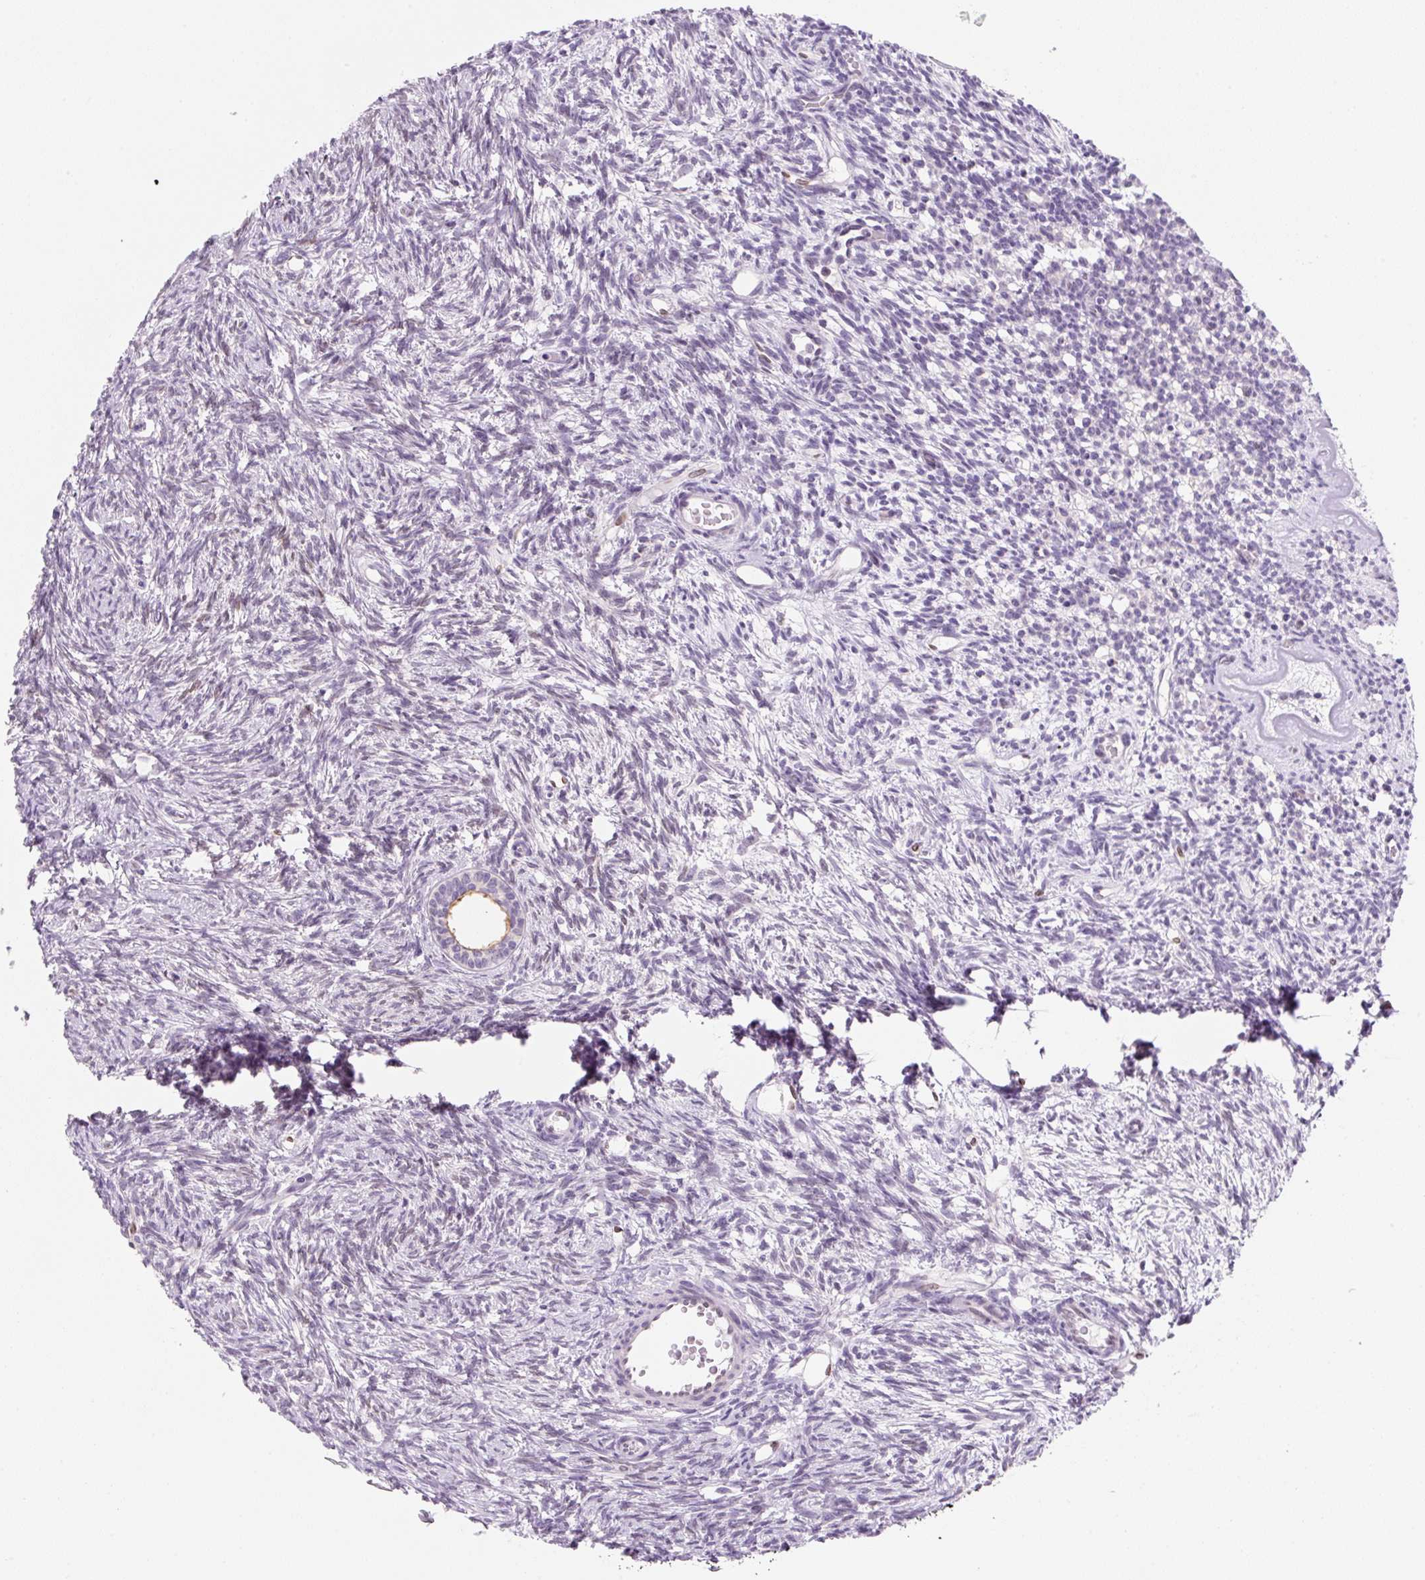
{"staining": {"intensity": "weak", "quantity": ">75%", "location": "cytoplasmic/membranous"}, "tissue": "ovary", "cell_type": "Follicle cells", "image_type": "normal", "snomed": [{"axis": "morphology", "description": "Normal tissue, NOS"}, {"axis": "topography", "description": "Ovary"}], "caption": "Protein analysis of normal ovary demonstrates weak cytoplasmic/membranous staining in approximately >75% of follicle cells.", "gene": "SYNE3", "patient": {"sex": "female", "age": 33}}